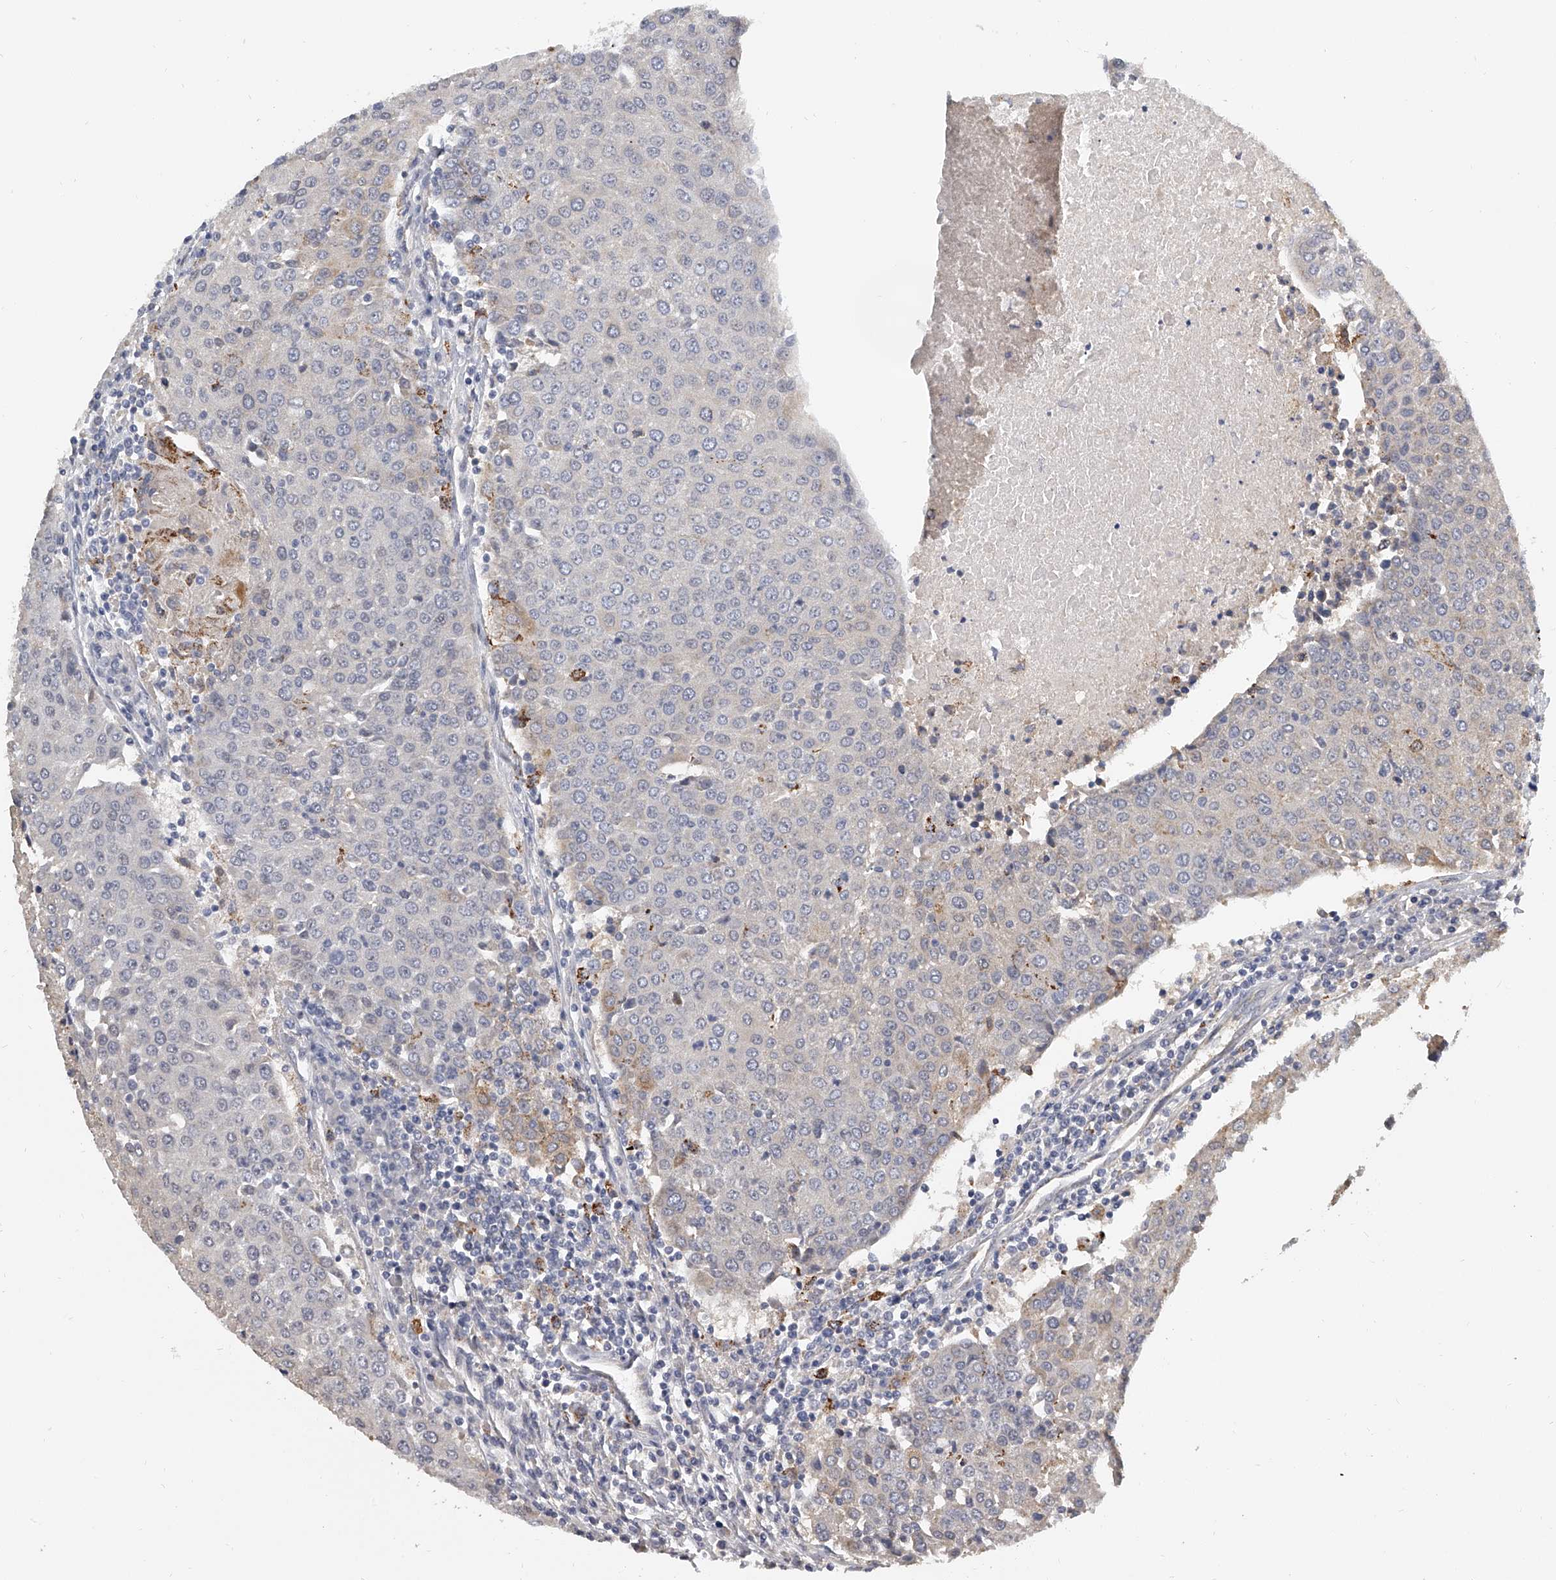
{"staining": {"intensity": "negative", "quantity": "none", "location": "none"}, "tissue": "urothelial cancer", "cell_type": "Tumor cells", "image_type": "cancer", "snomed": [{"axis": "morphology", "description": "Urothelial carcinoma, High grade"}, {"axis": "topography", "description": "Urinary bladder"}], "caption": "DAB immunohistochemical staining of human high-grade urothelial carcinoma demonstrates no significant positivity in tumor cells.", "gene": "KLHL7", "patient": {"sex": "female", "age": 85}}